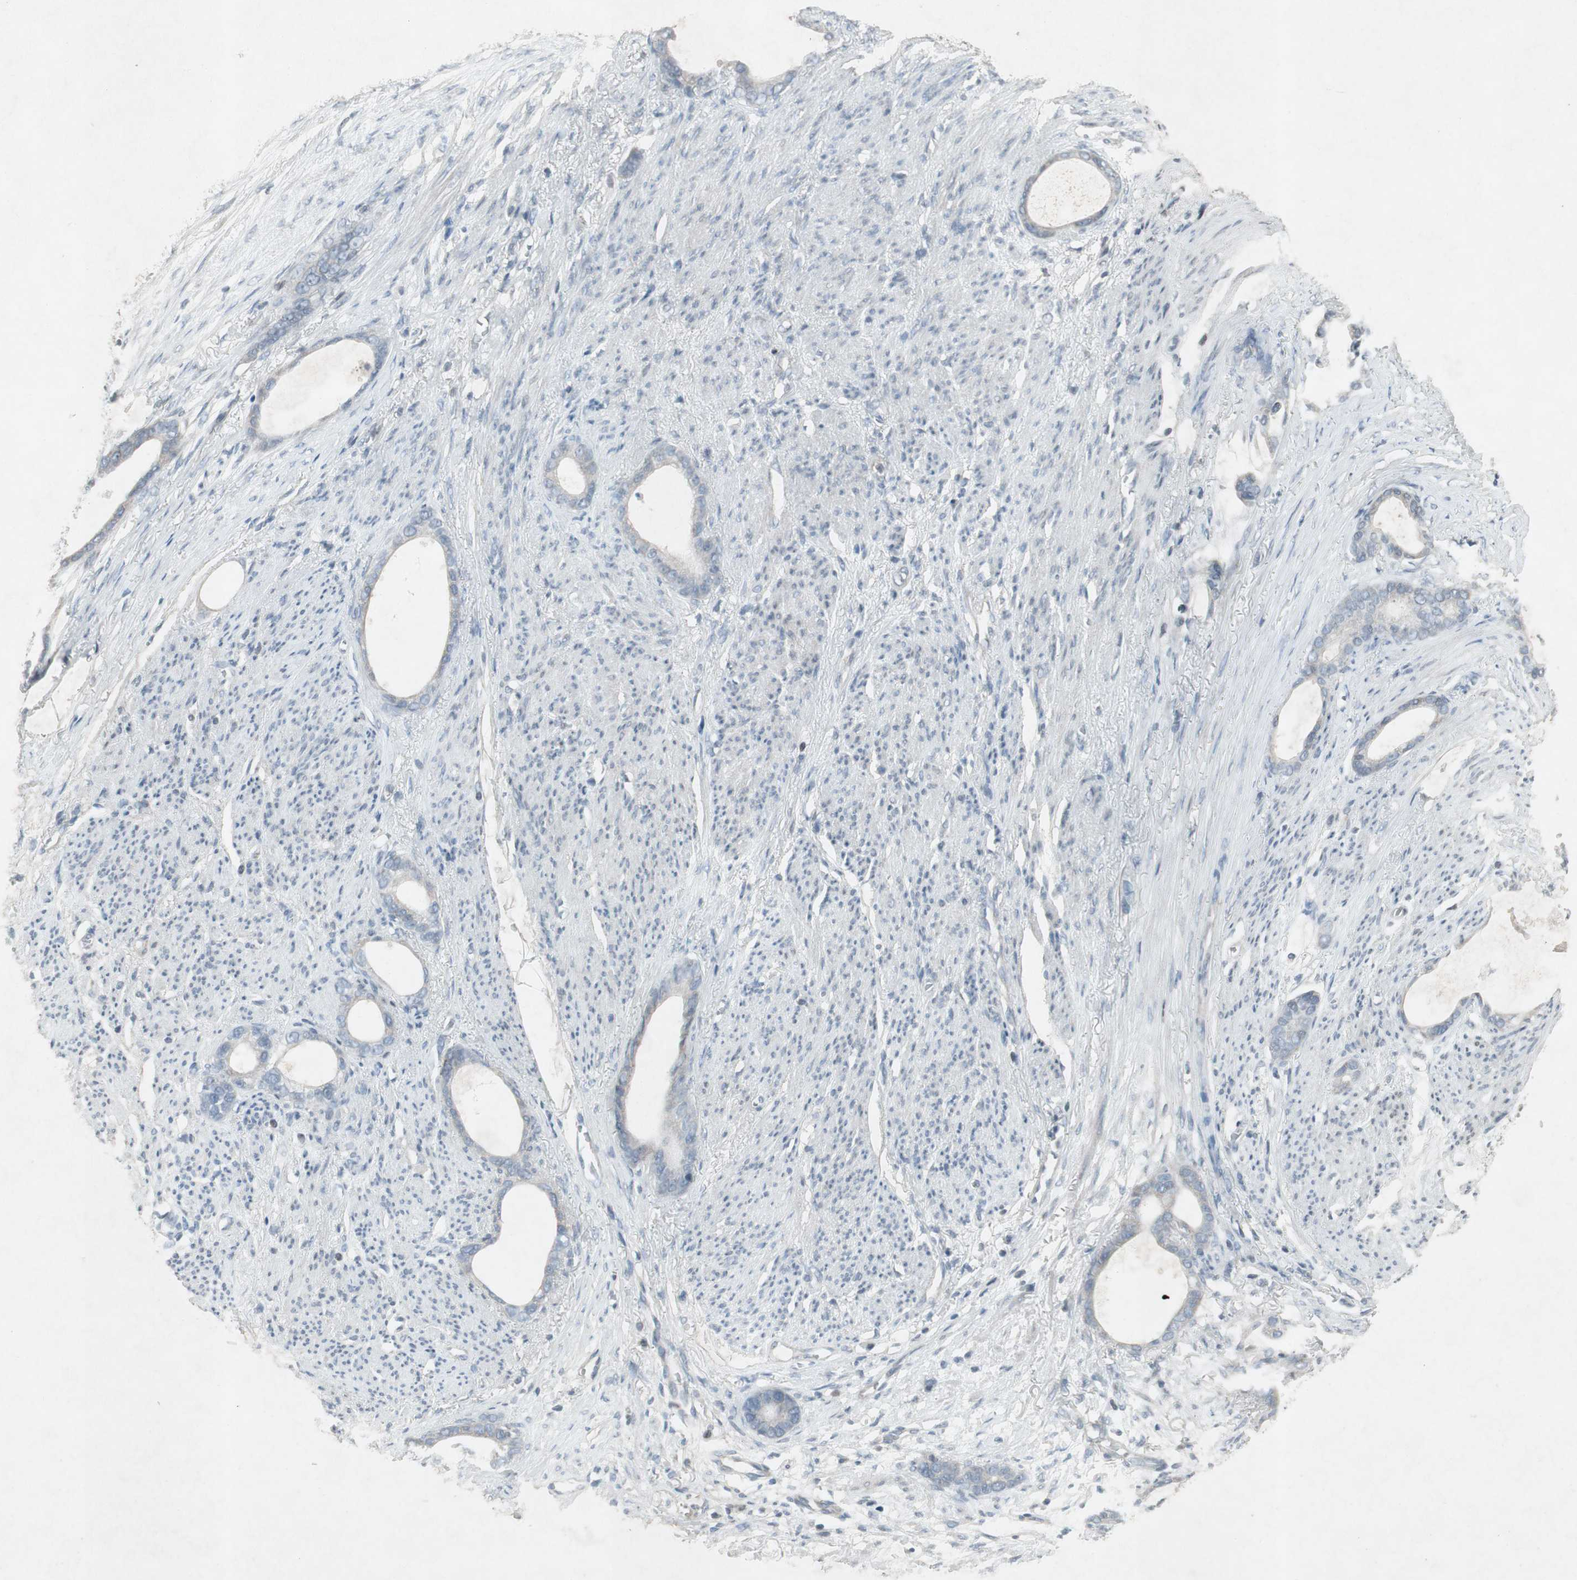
{"staining": {"intensity": "negative", "quantity": "none", "location": "none"}, "tissue": "stomach cancer", "cell_type": "Tumor cells", "image_type": "cancer", "snomed": [{"axis": "morphology", "description": "Adenocarcinoma, NOS"}, {"axis": "topography", "description": "Stomach"}], "caption": "High power microscopy micrograph of an IHC image of stomach adenocarcinoma, revealing no significant staining in tumor cells.", "gene": "ARG2", "patient": {"sex": "female", "age": 75}}